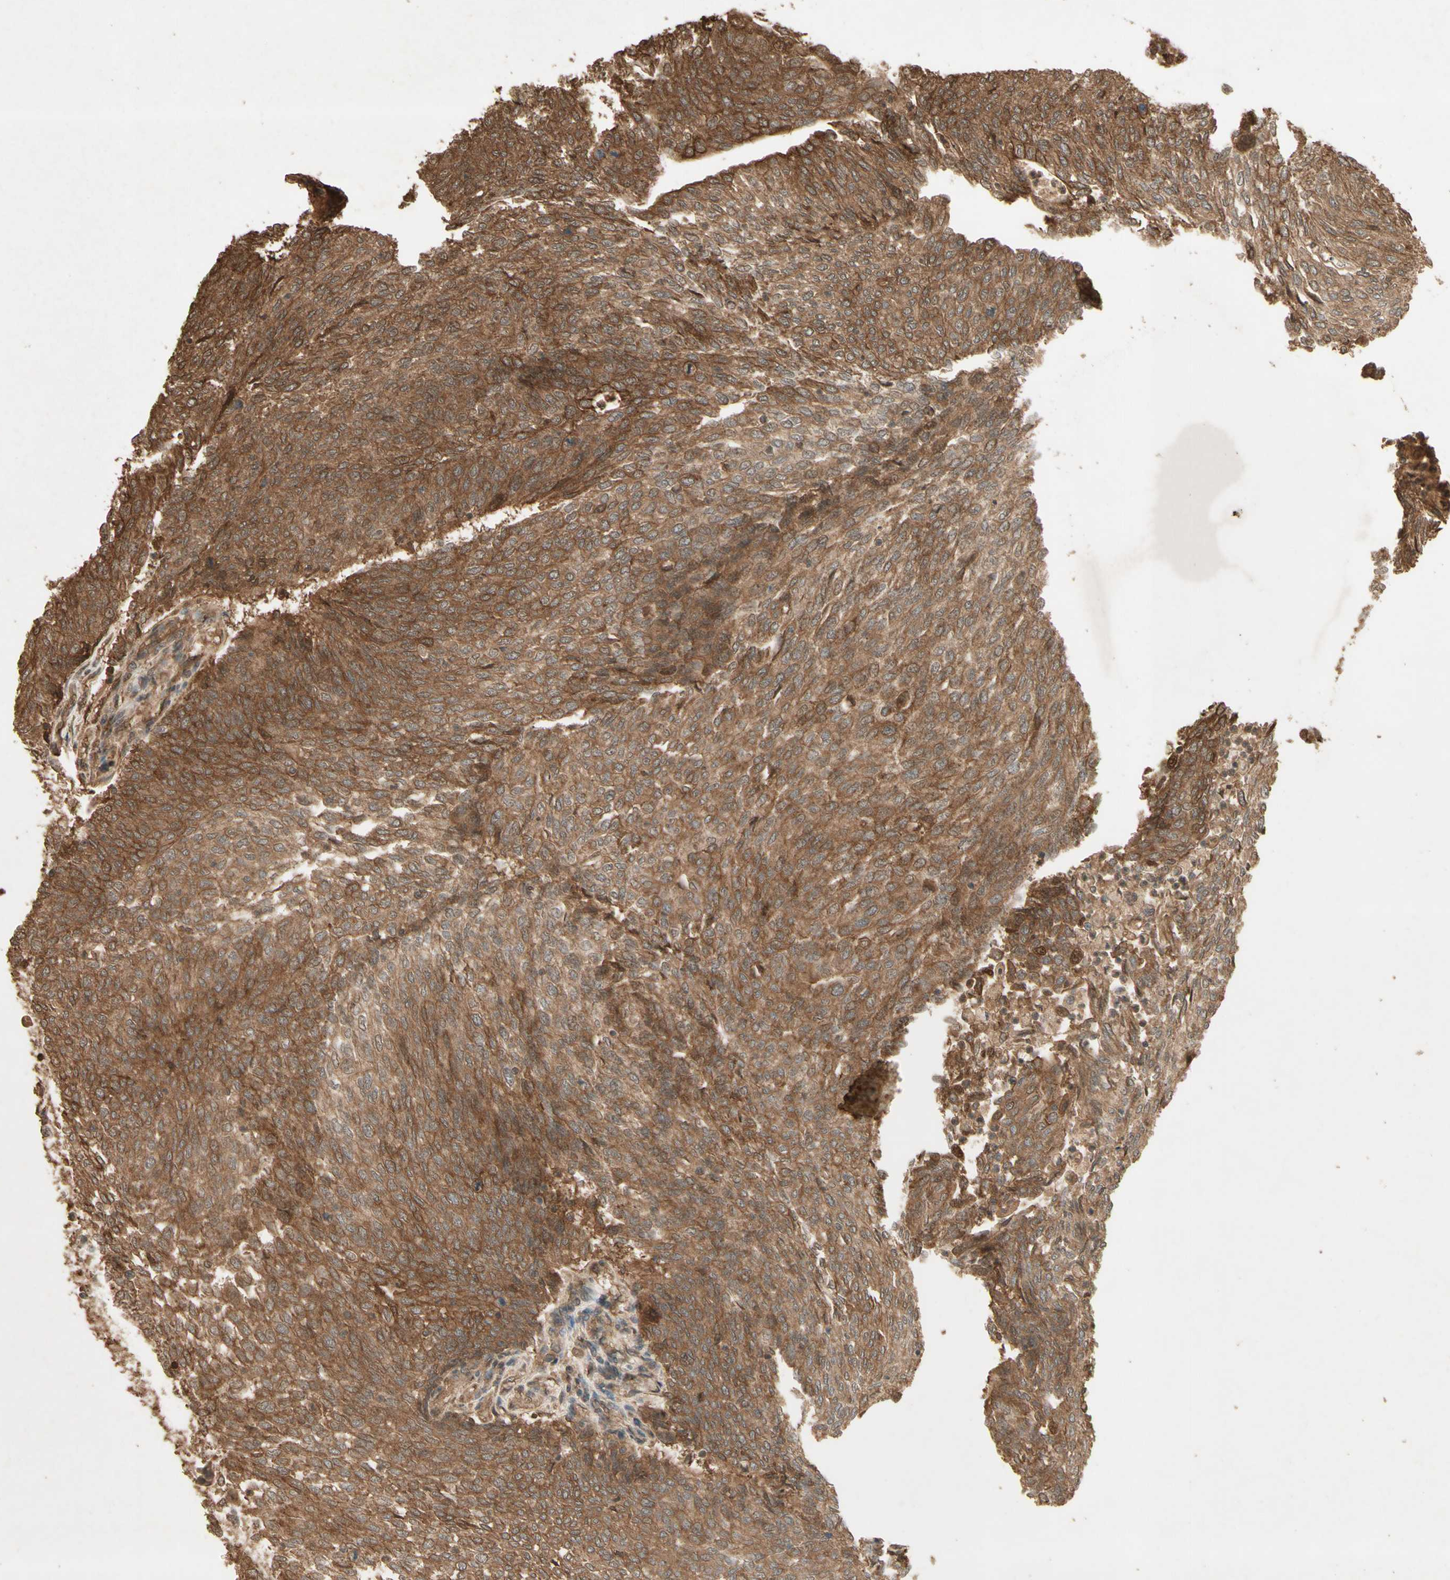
{"staining": {"intensity": "strong", "quantity": ">75%", "location": "cytoplasmic/membranous"}, "tissue": "urothelial cancer", "cell_type": "Tumor cells", "image_type": "cancer", "snomed": [{"axis": "morphology", "description": "Urothelial carcinoma, Low grade"}, {"axis": "topography", "description": "Urinary bladder"}], "caption": "Strong cytoplasmic/membranous protein positivity is appreciated in about >75% of tumor cells in urothelial carcinoma (low-grade).", "gene": "SMAD9", "patient": {"sex": "female", "age": 79}}